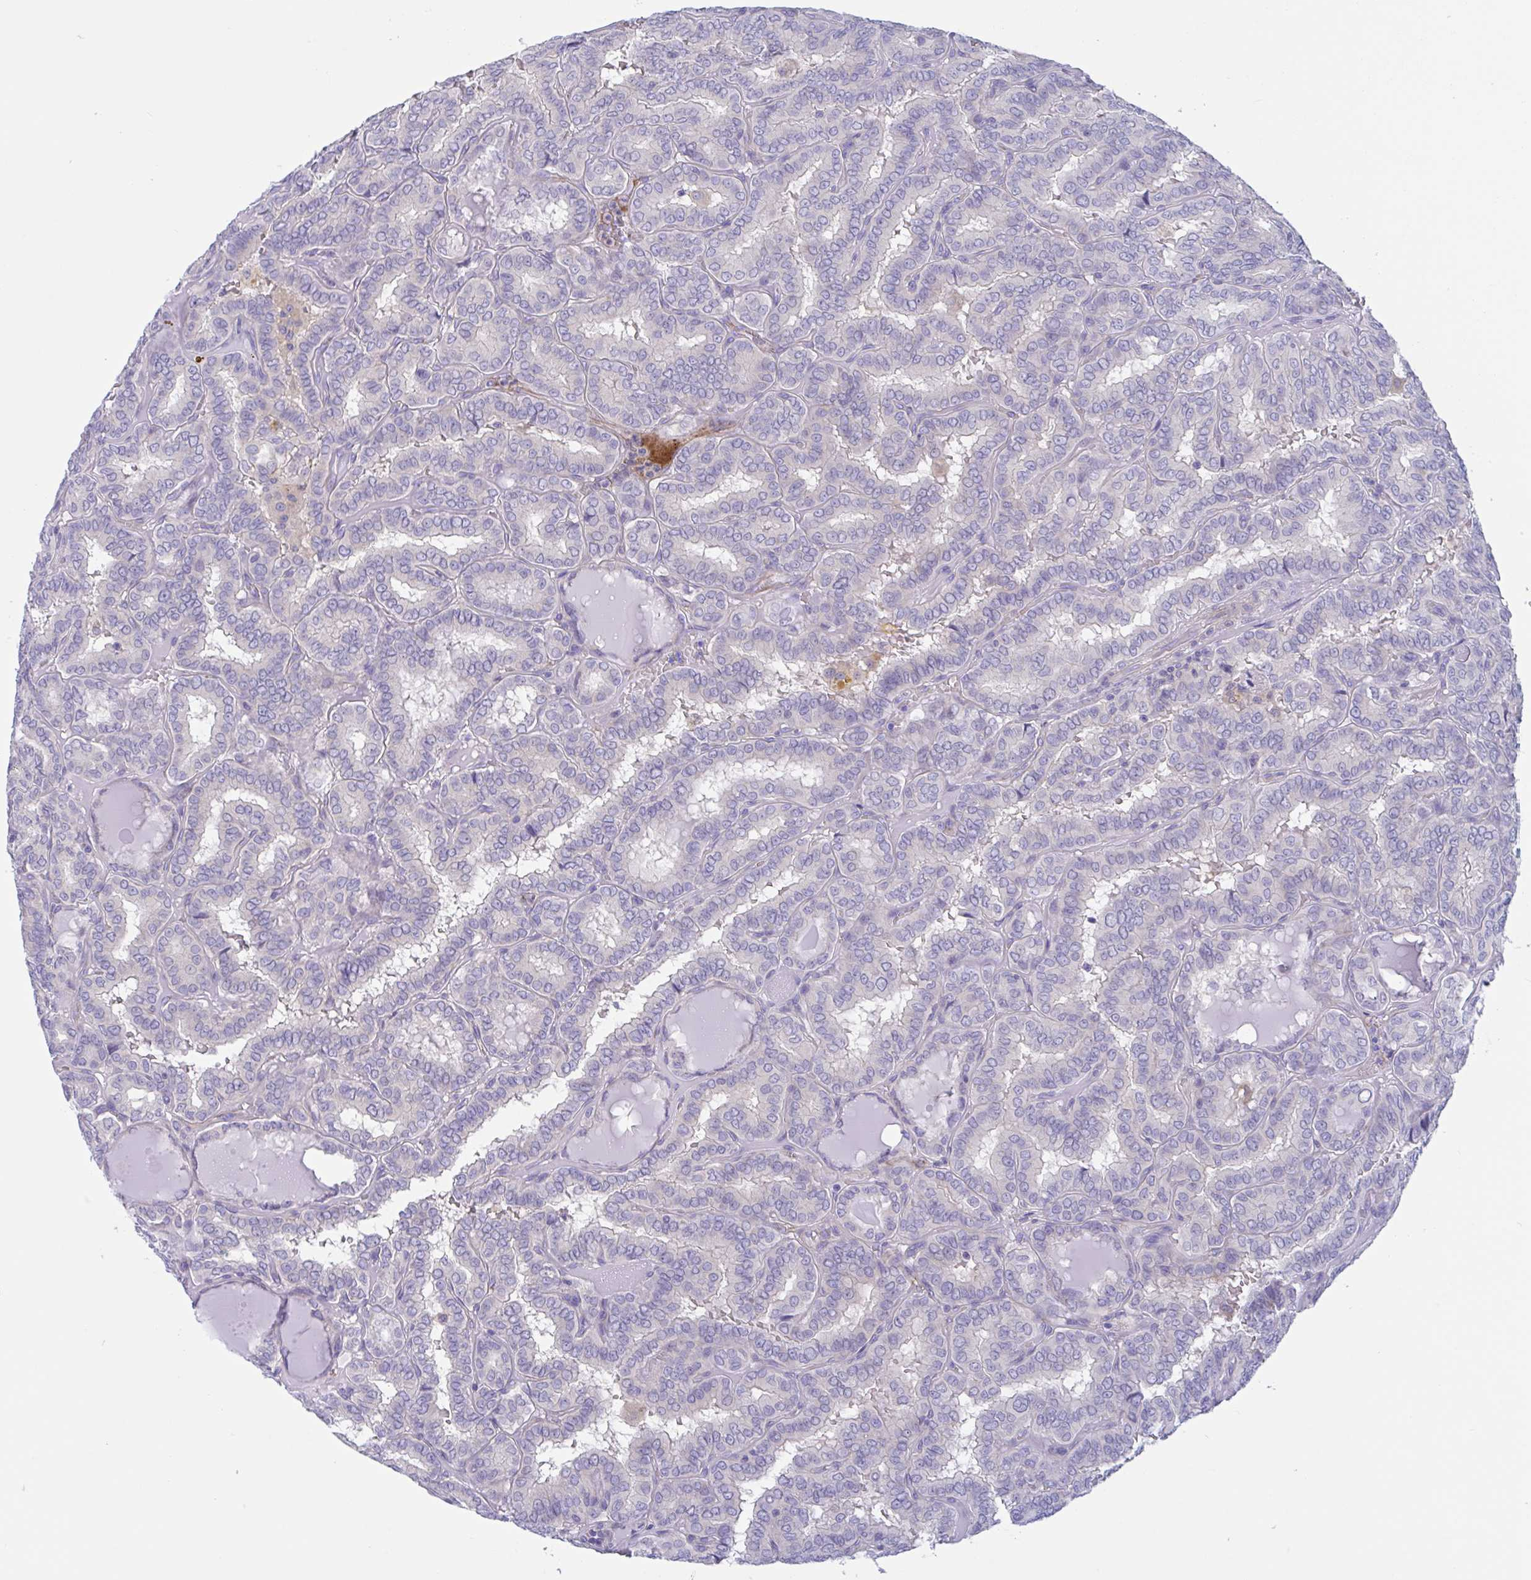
{"staining": {"intensity": "weak", "quantity": "<25%", "location": "cytoplasmic/membranous"}, "tissue": "thyroid cancer", "cell_type": "Tumor cells", "image_type": "cancer", "snomed": [{"axis": "morphology", "description": "Papillary adenocarcinoma, NOS"}, {"axis": "topography", "description": "Thyroid gland"}], "caption": "Thyroid cancer was stained to show a protein in brown. There is no significant positivity in tumor cells. (DAB (3,3'-diaminobenzidine) immunohistochemistry, high magnification).", "gene": "OXLD1", "patient": {"sex": "female", "age": 46}}